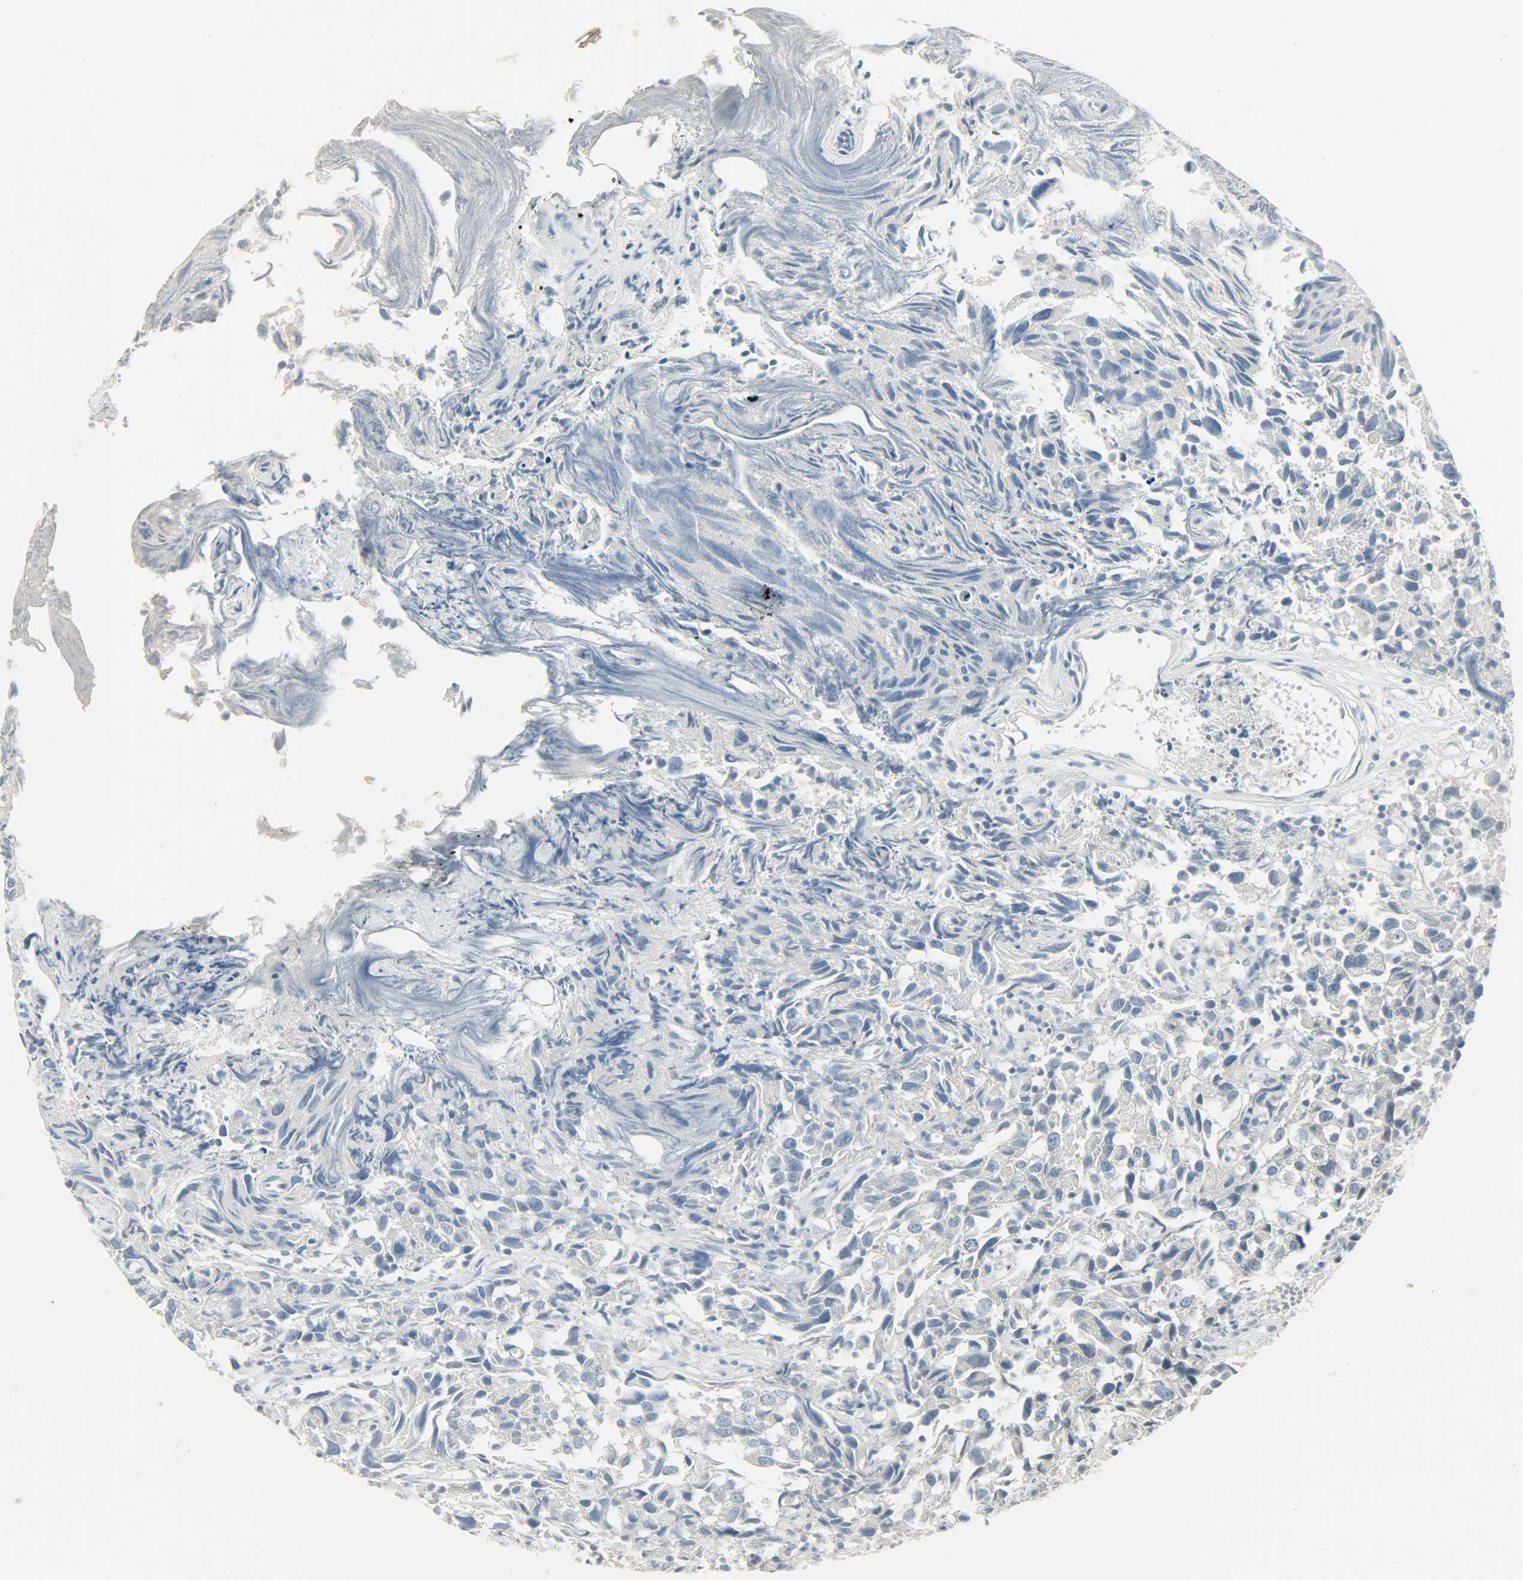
{"staining": {"intensity": "negative", "quantity": "none", "location": "none"}, "tissue": "urothelial cancer", "cell_type": "Tumor cells", "image_type": "cancer", "snomed": [{"axis": "morphology", "description": "Urothelial carcinoma, High grade"}, {"axis": "topography", "description": "Urinary bladder"}], "caption": "Tumor cells show no significant positivity in high-grade urothelial carcinoma. (DAB immunohistochemistry (IHC) with hematoxylin counter stain).", "gene": "CAMK4", "patient": {"sex": "female", "age": 75}}